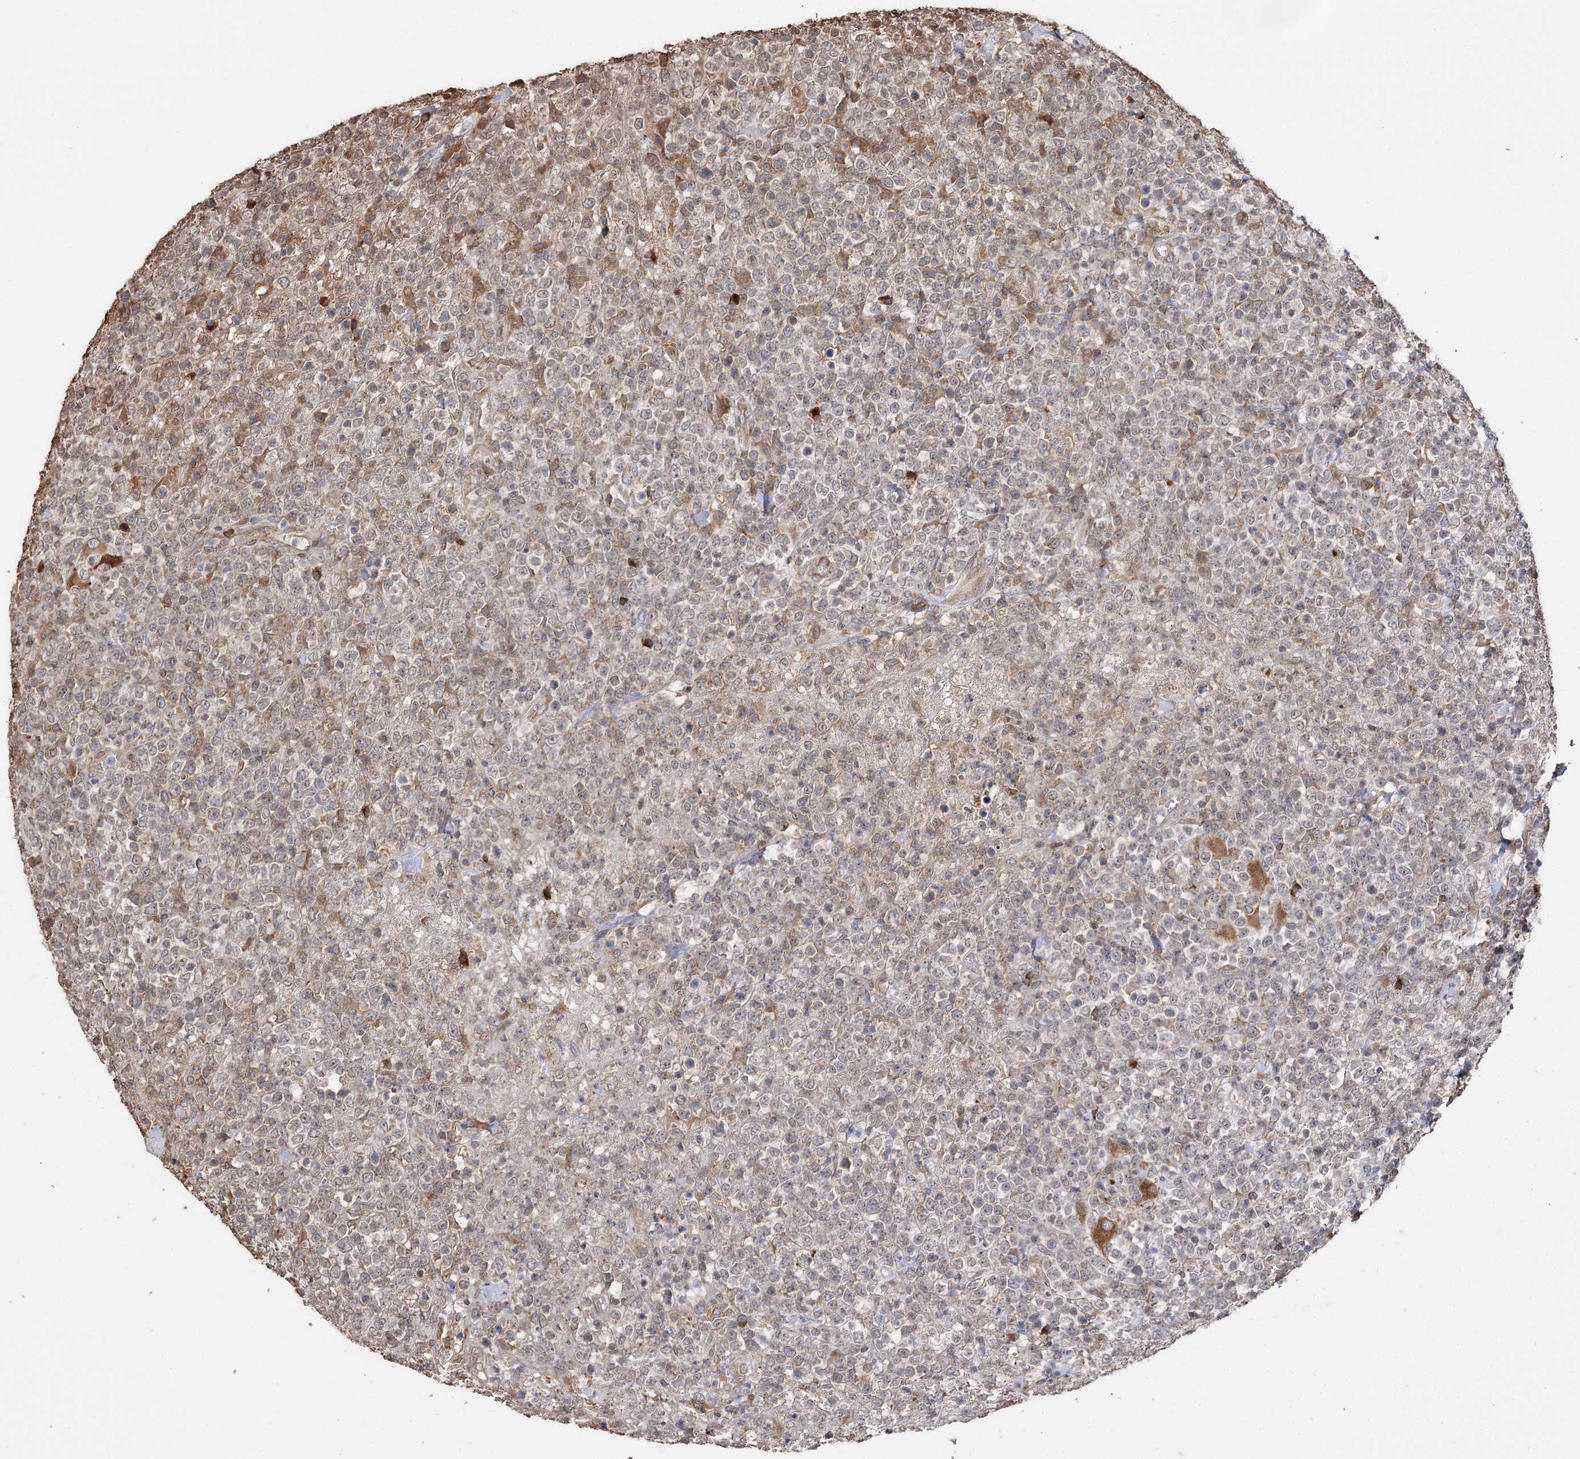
{"staining": {"intensity": "negative", "quantity": "none", "location": "none"}, "tissue": "lymphoma", "cell_type": "Tumor cells", "image_type": "cancer", "snomed": [{"axis": "morphology", "description": "Malignant lymphoma, non-Hodgkin's type, High grade"}, {"axis": "topography", "description": "Colon"}], "caption": "This is an IHC histopathology image of human lymphoma. There is no positivity in tumor cells.", "gene": "SYVN1", "patient": {"sex": "female", "age": 53}}